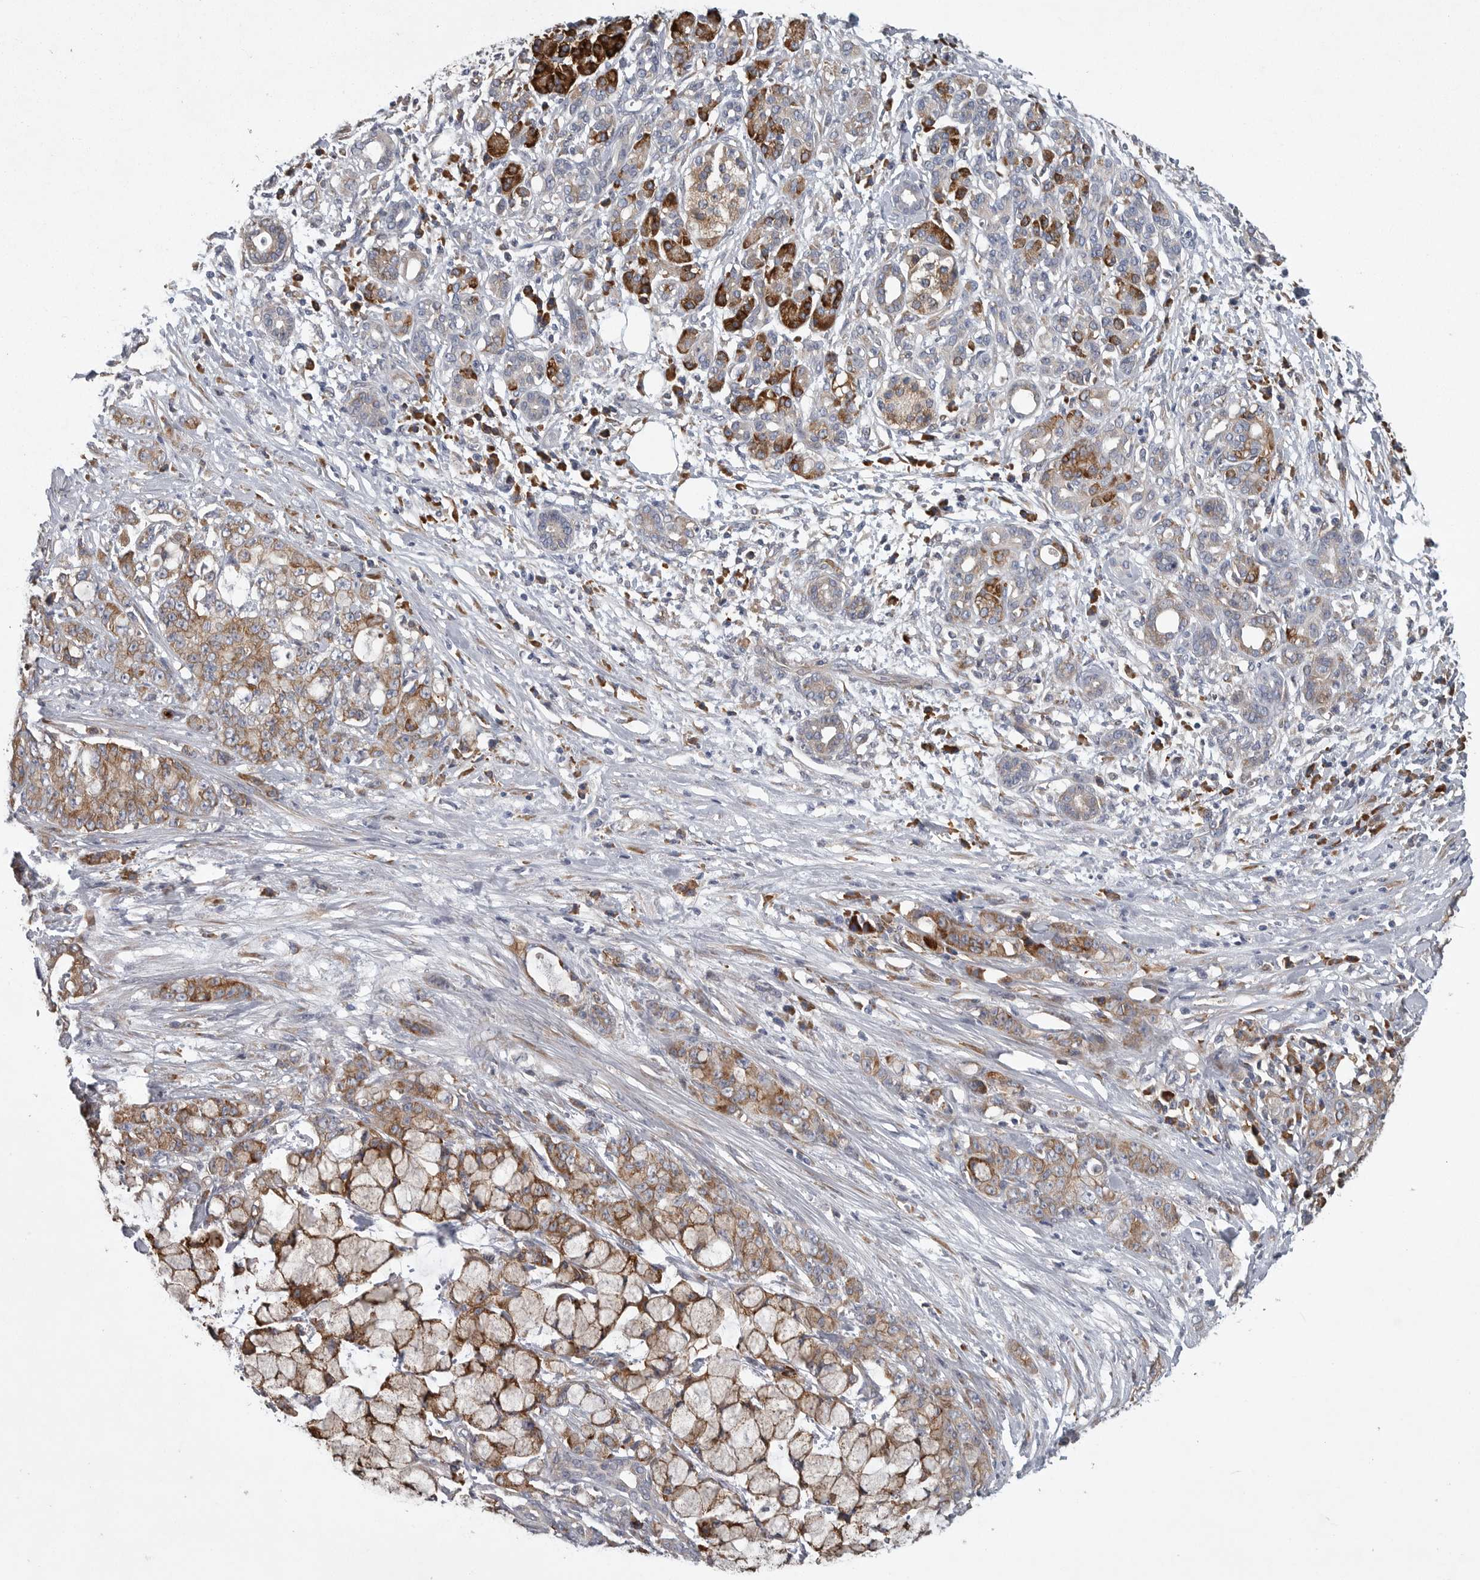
{"staining": {"intensity": "moderate", "quantity": ">75%", "location": "cytoplasmic/membranous"}, "tissue": "pancreatic cancer", "cell_type": "Tumor cells", "image_type": "cancer", "snomed": [{"axis": "morphology", "description": "Adenocarcinoma, NOS"}, {"axis": "topography", "description": "Pancreas"}], "caption": "There is medium levels of moderate cytoplasmic/membranous staining in tumor cells of pancreatic adenocarcinoma, as demonstrated by immunohistochemical staining (brown color).", "gene": "MINPP1", "patient": {"sex": "female", "age": 73}}